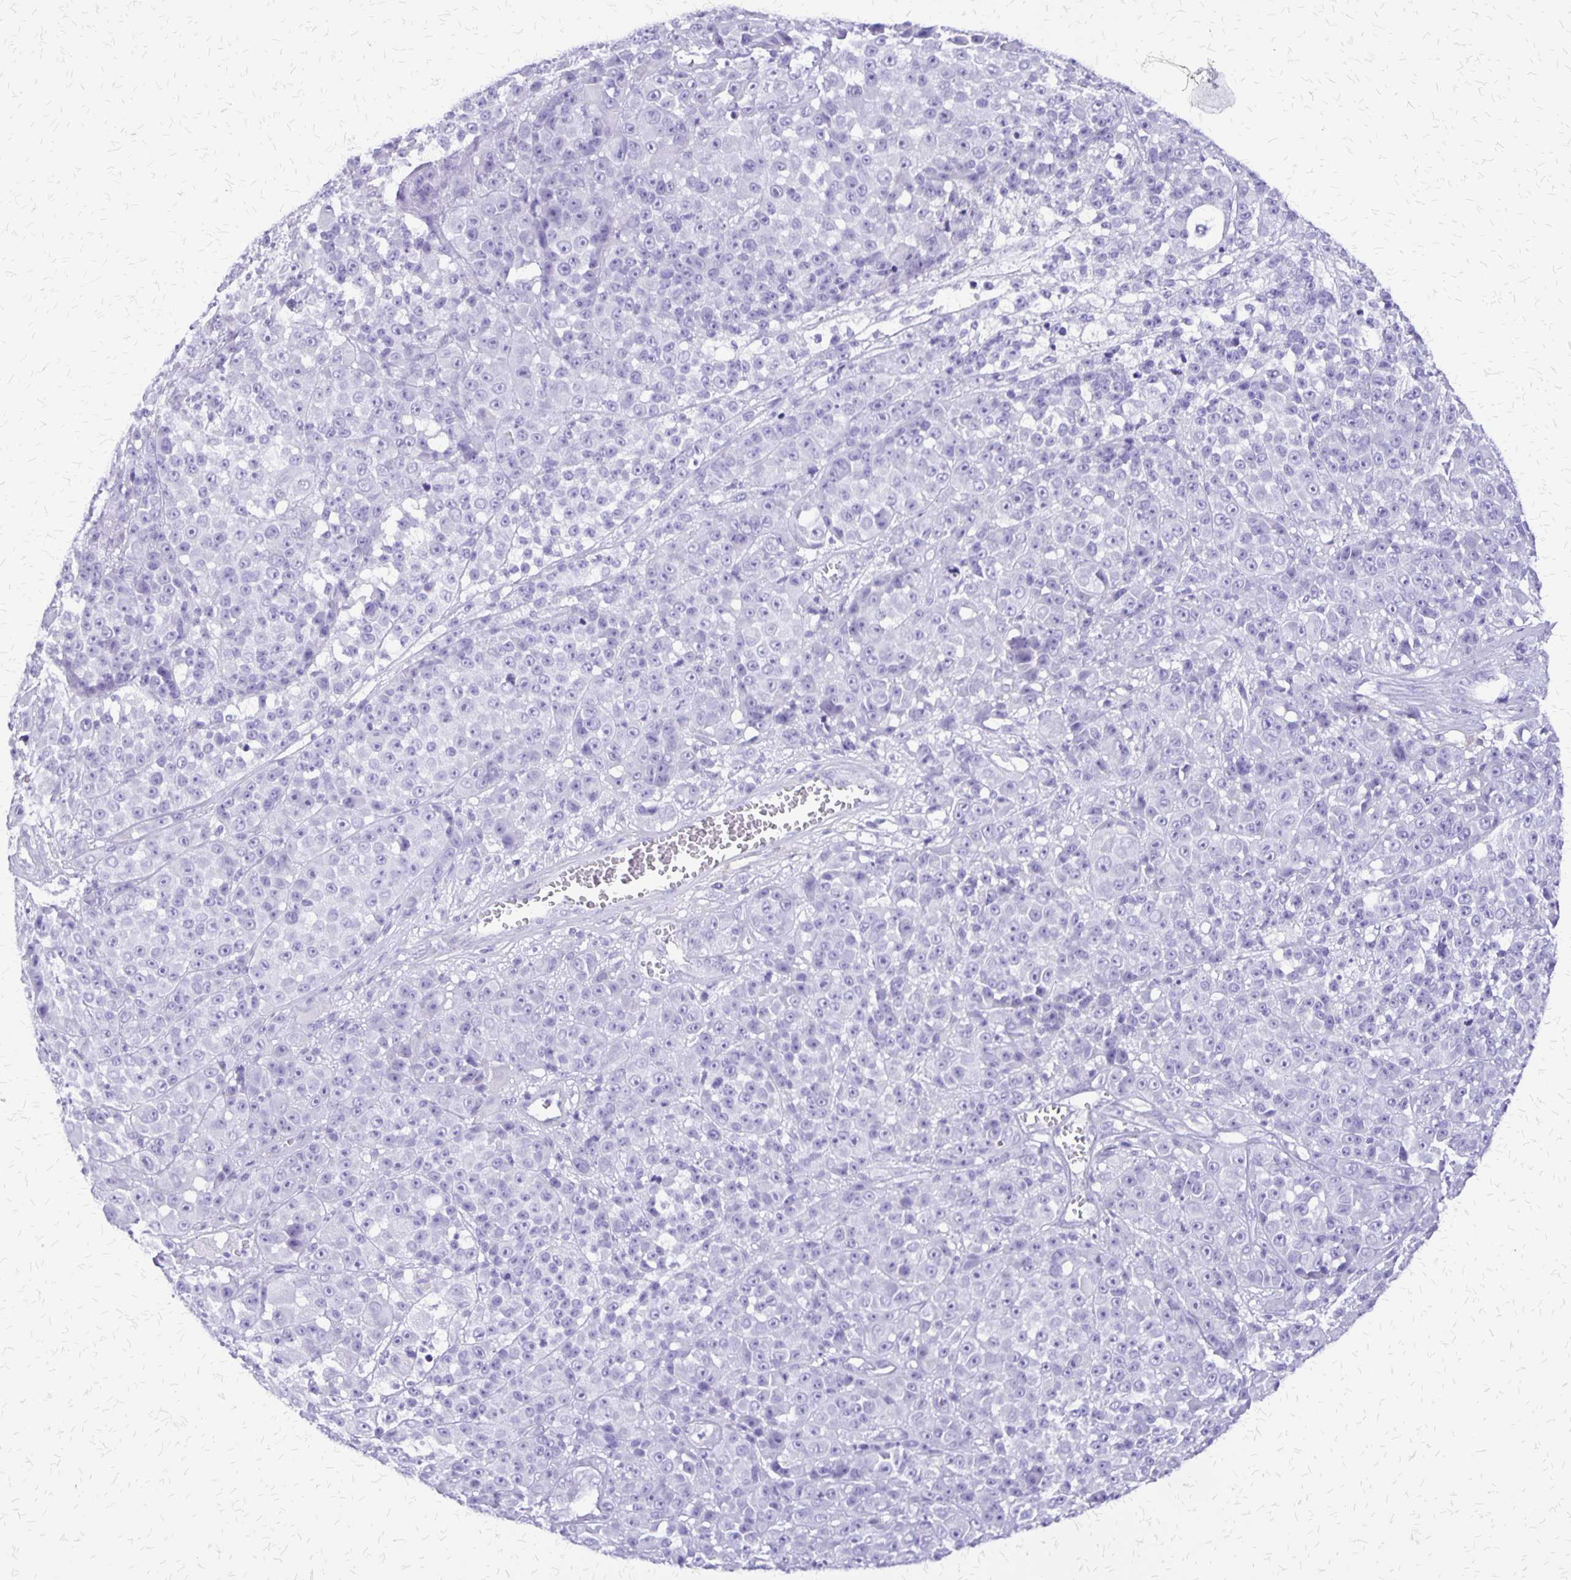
{"staining": {"intensity": "negative", "quantity": "none", "location": "none"}, "tissue": "melanoma", "cell_type": "Tumor cells", "image_type": "cancer", "snomed": [{"axis": "morphology", "description": "Malignant melanoma, NOS"}, {"axis": "topography", "description": "Skin"}, {"axis": "topography", "description": "Skin of back"}], "caption": "Malignant melanoma was stained to show a protein in brown. There is no significant staining in tumor cells.", "gene": "SLC13A2", "patient": {"sex": "male", "age": 91}}